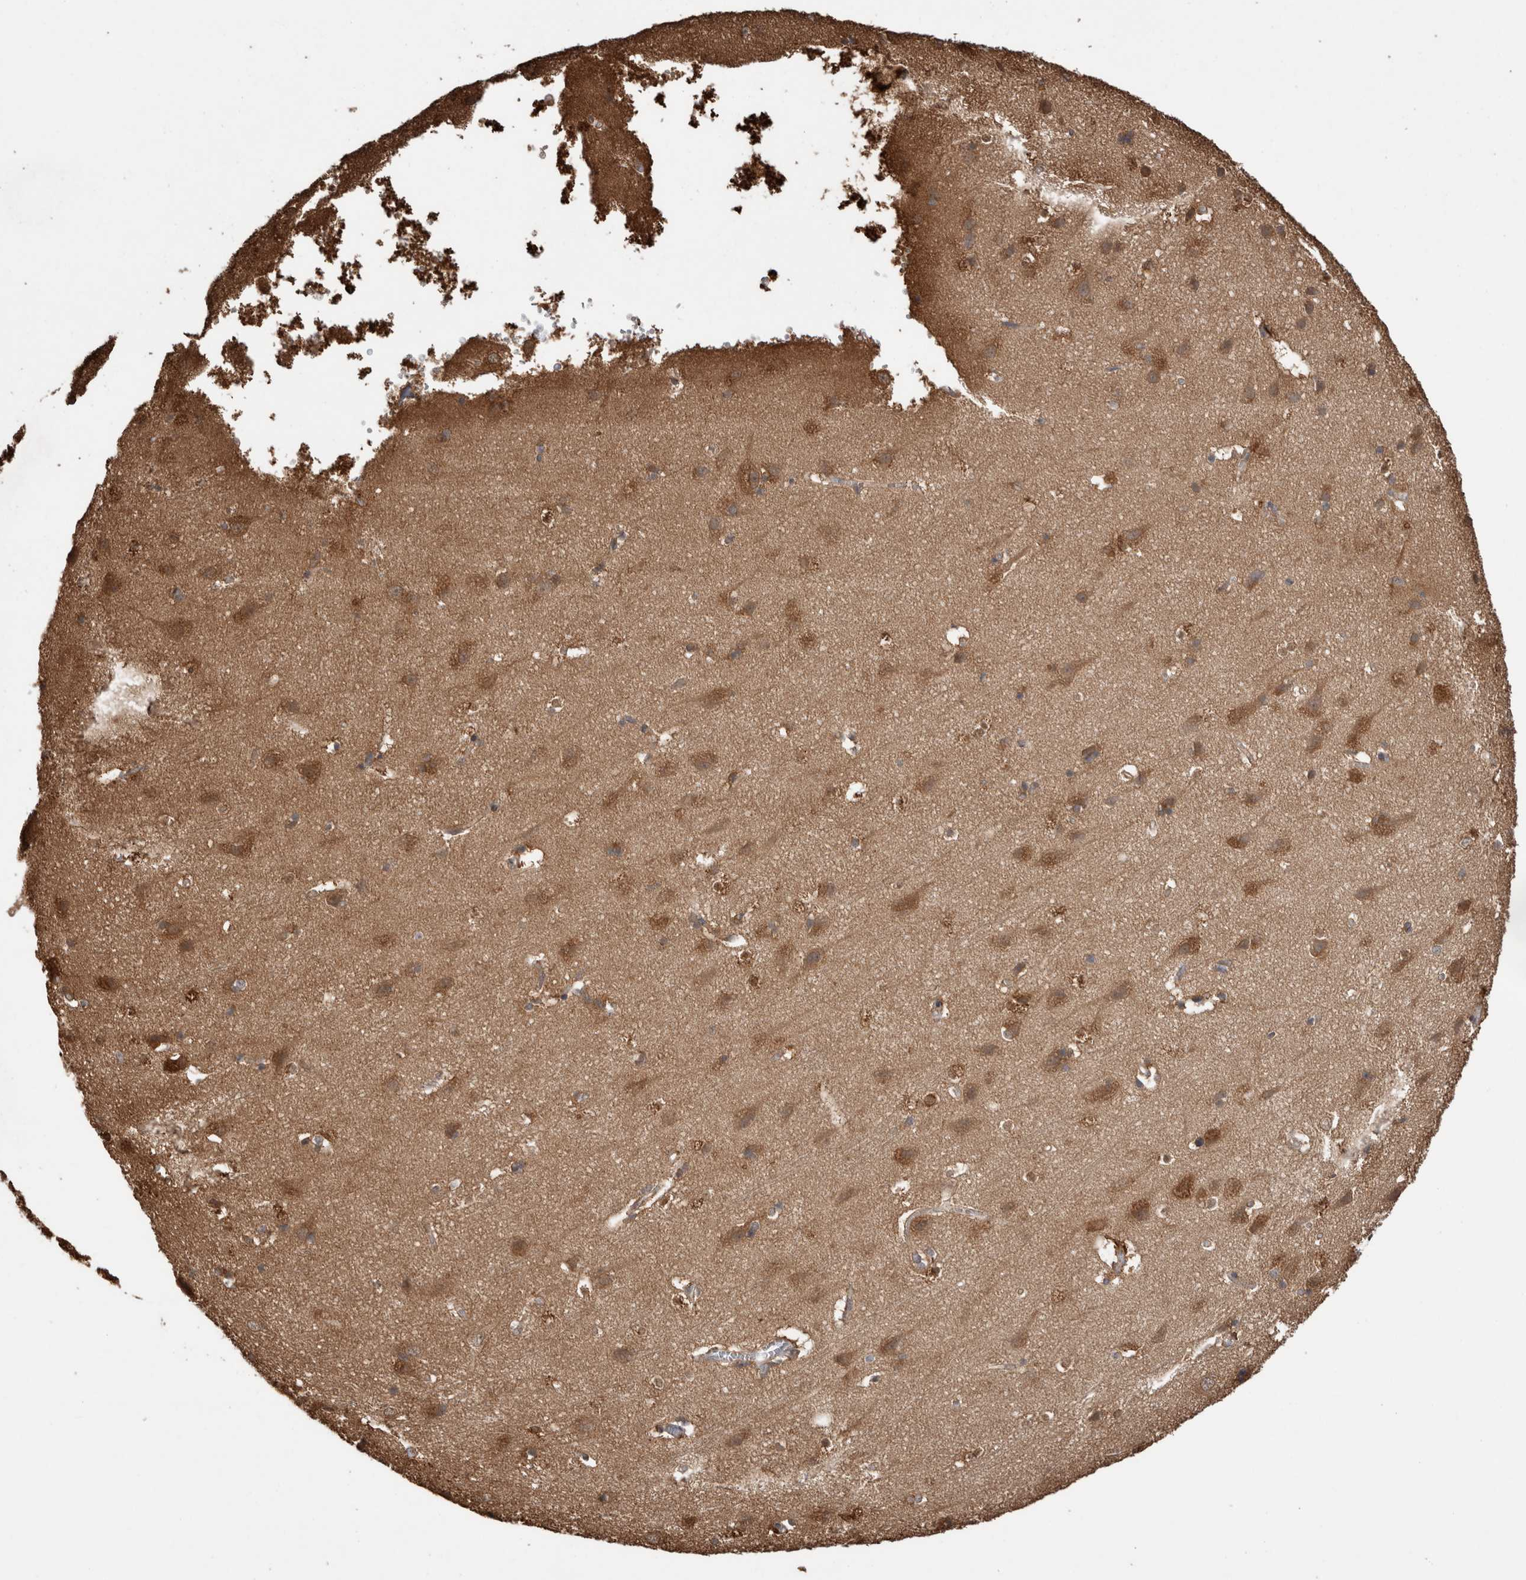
{"staining": {"intensity": "weak", "quantity": ">75%", "location": "cytoplasmic/membranous"}, "tissue": "cerebral cortex", "cell_type": "Endothelial cells", "image_type": "normal", "snomed": [{"axis": "morphology", "description": "Normal tissue, NOS"}, {"axis": "topography", "description": "Cerebral cortex"}], "caption": "Immunohistochemical staining of normal human cerebral cortex demonstrates weak cytoplasmic/membranous protein expression in approximately >75% of endothelial cells.", "gene": "TRIM5", "patient": {"sex": "male", "age": 54}}